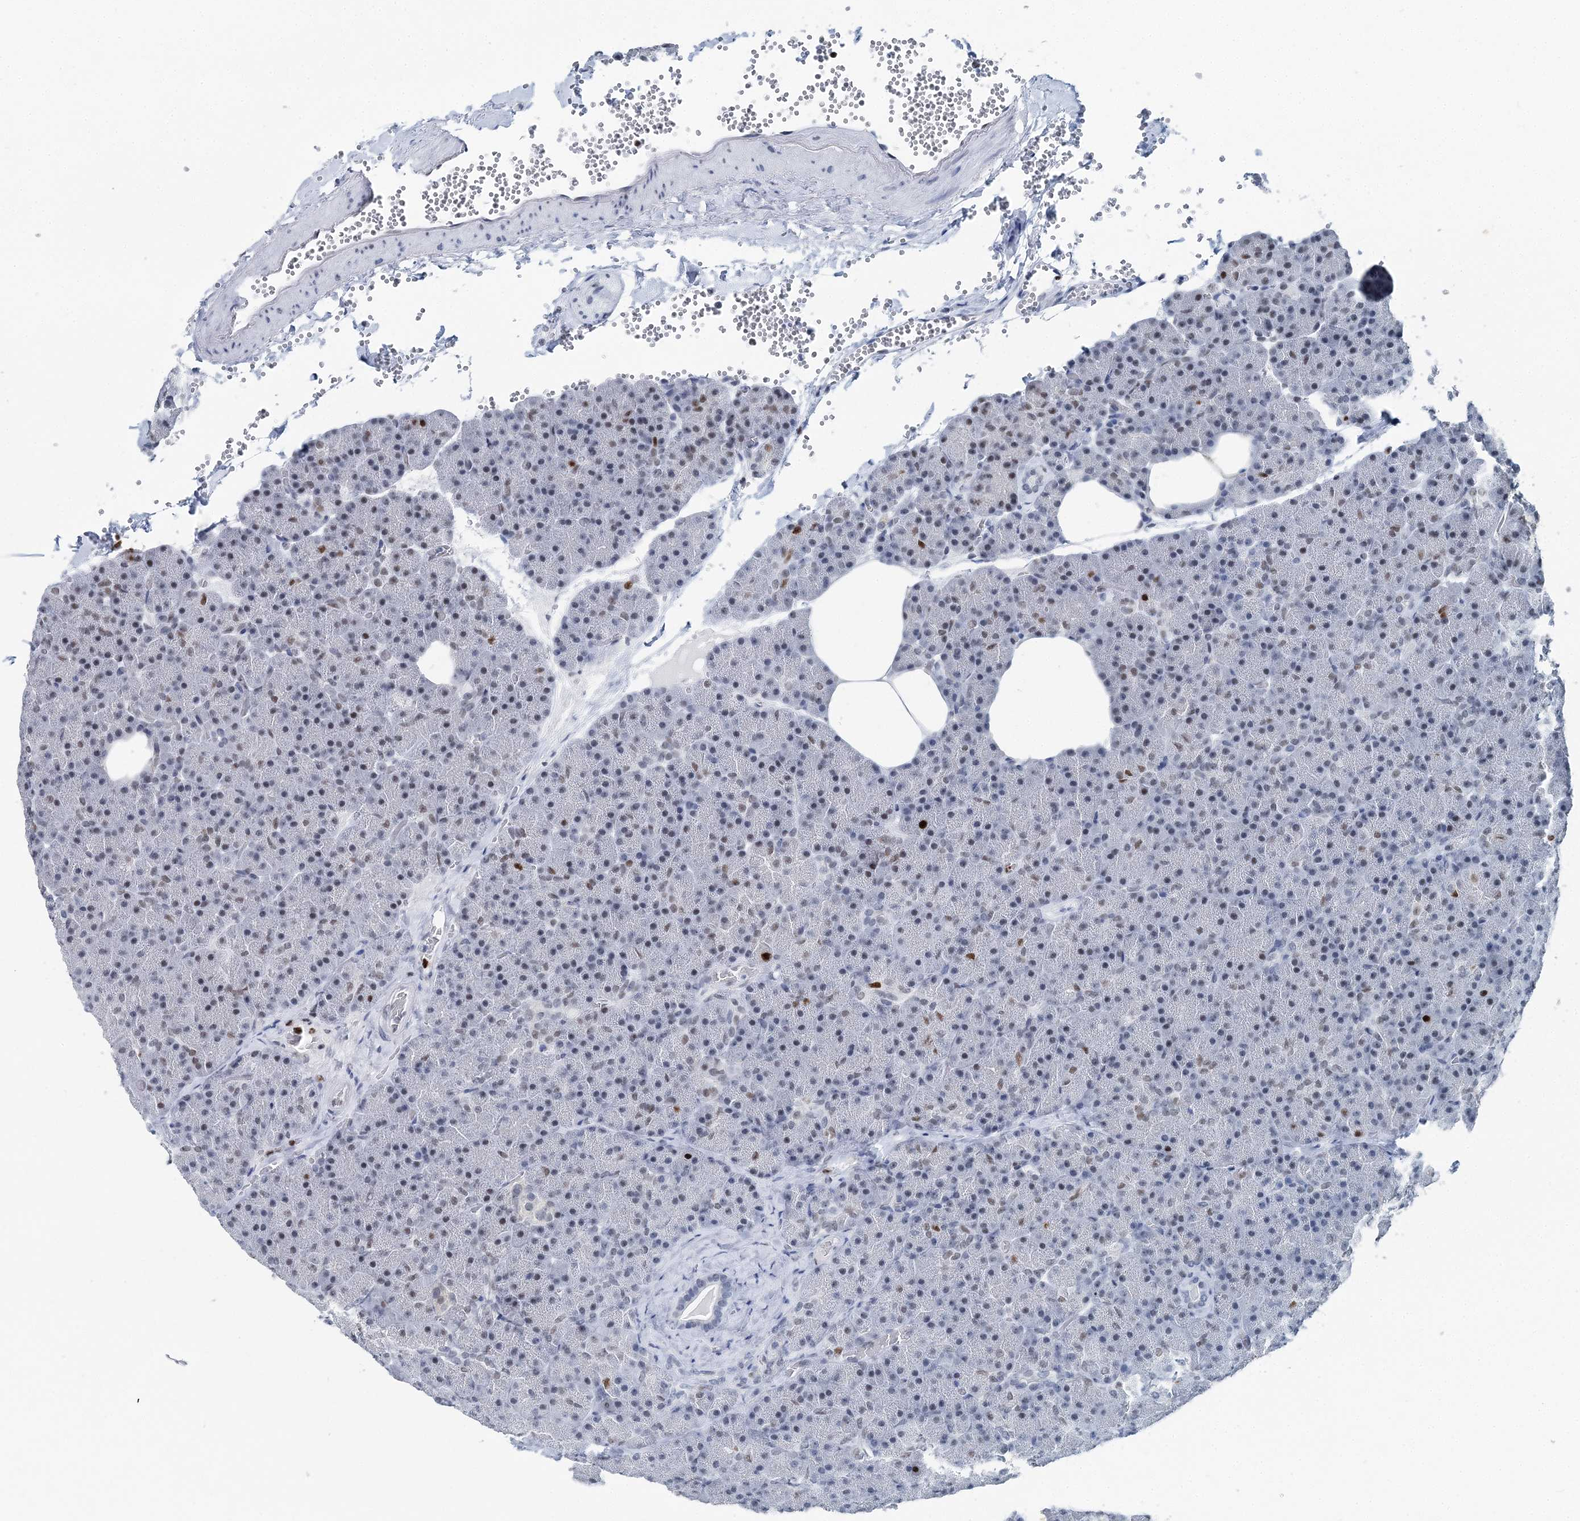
{"staining": {"intensity": "moderate", "quantity": "<25%", "location": "nuclear"}, "tissue": "pancreas", "cell_type": "Exocrine glandular cells", "image_type": "normal", "snomed": [{"axis": "morphology", "description": "Normal tissue, NOS"}, {"axis": "morphology", "description": "Carcinoid, malignant, NOS"}, {"axis": "topography", "description": "Pancreas"}], "caption": "Pancreas stained for a protein (brown) demonstrates moderate nuclear positive staining in approximately <25% of exocrine glandular cells.", "gene": "HAT1", "patient": {"sex": "female", "age": 35}}